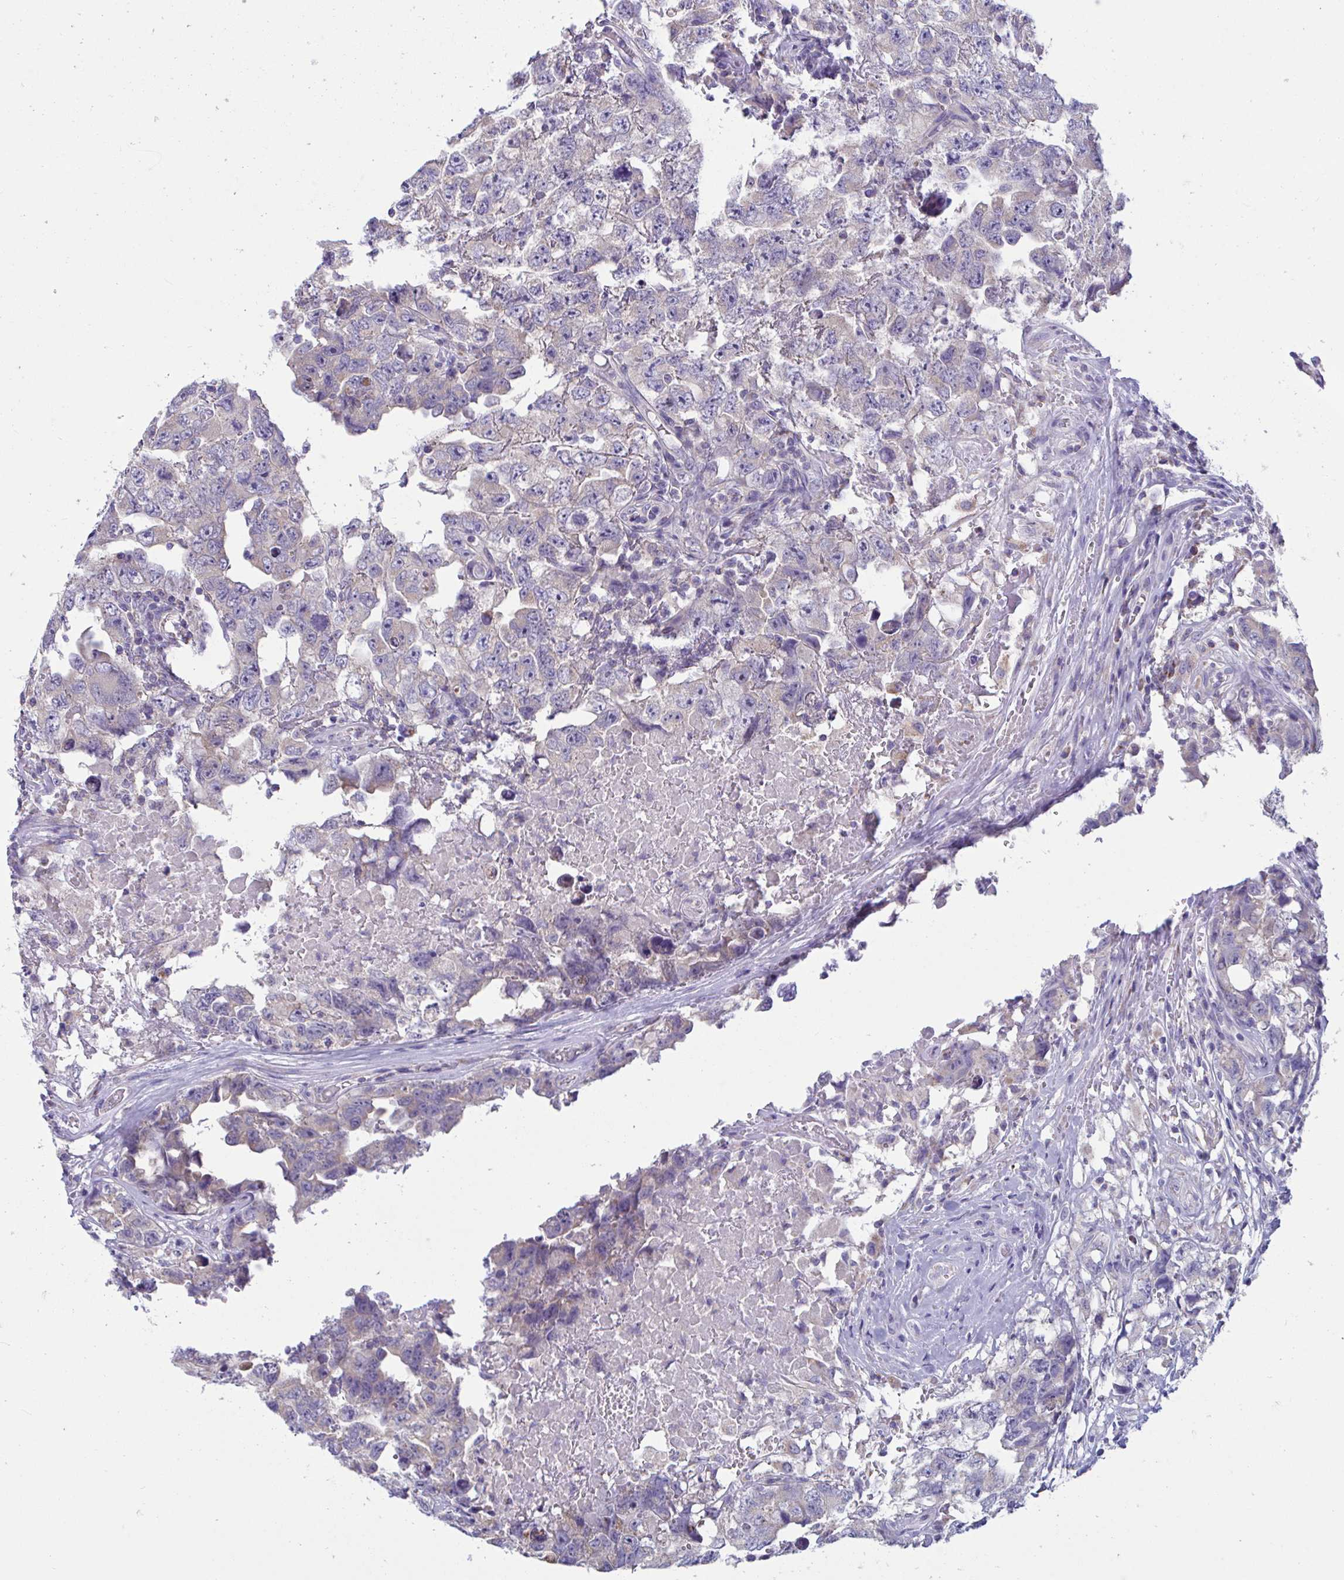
{"staining": {"intensity": "weak", "quantity": "<25%", "location": "cytoplasmic/membranous"}, "tissue": "testis cancer", "cell_type": "Tumor cells", "image_type": "cancer", "snomed": [{"axis": "morphology", "description": "Carcinoma, Embryonal, NOS"}, {"axis": "topography", "description": "Testis"}], "caption": "Immunohistochemistry photomicrograph of neoplastic tissue: human embryonal carcinoma (testis) stained with DAB (3,3'-diaminobenzidine) displays no significant protein expression in tumor cells.", "gene": "OR13A1", "patient": {"sex": "male", "age": 22}}